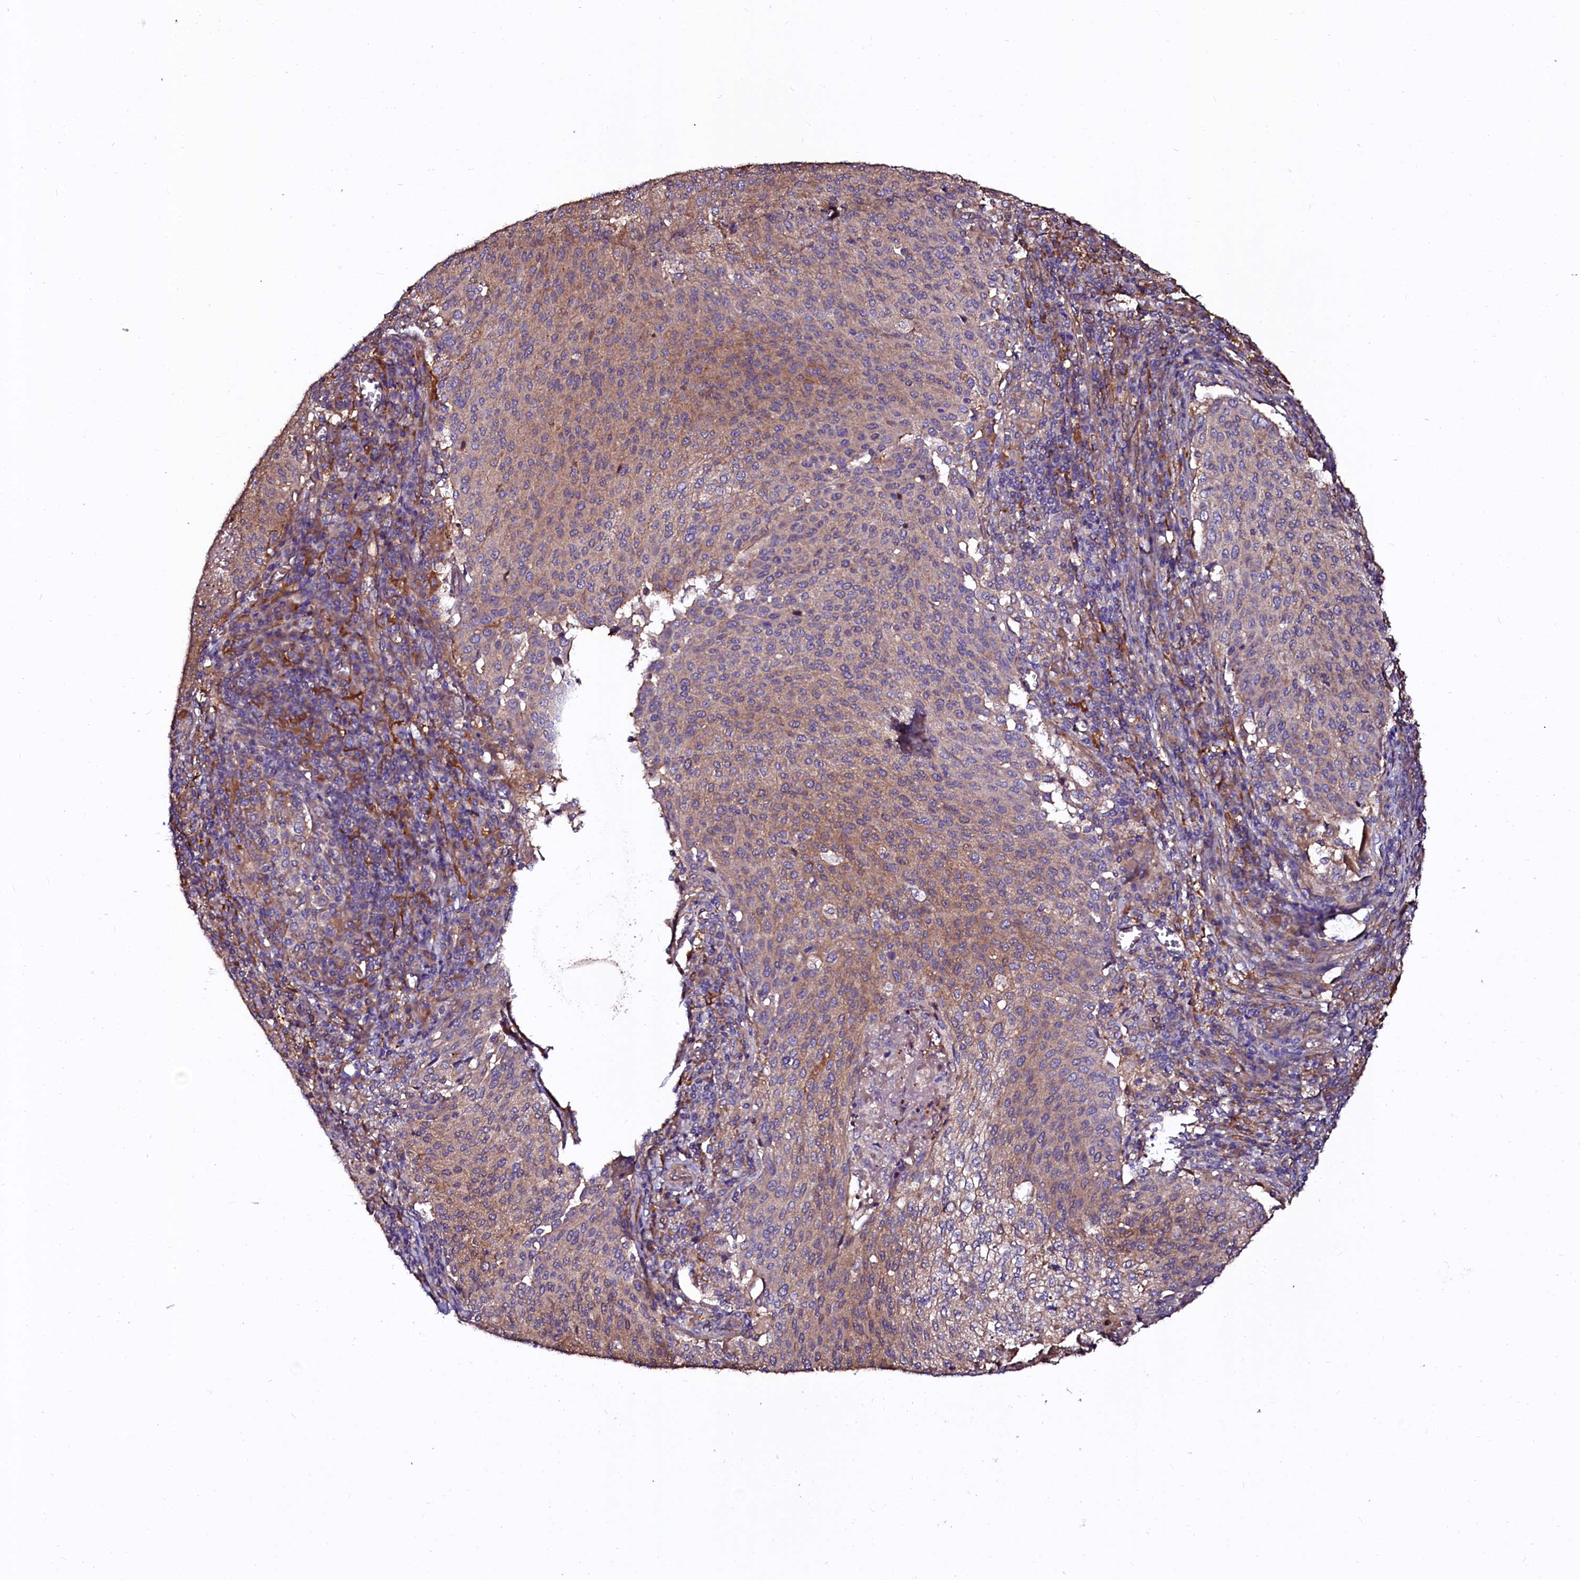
{"staining": {"intensity": "moderate", "quantity": "25%-75%", "location": "cytoplasmic/membranous"}, "tissue": "cervical cancer", "cell_type": "Tumor cells", "image_type": "cancer", "snomed": [{"axis": "morphology", "description": "Squamous cell carcinoma, NOS"}, {"axis": "topography", "description": "Cervix"}], "caption": "Tumor cells demonstrate moderate cytoplasmic/membranous positivity in about 25%-75% of cells in cervical squamous cell carcinoma.", "gene": "APPL2", "patient": {"sex": "female", "age": 46}}